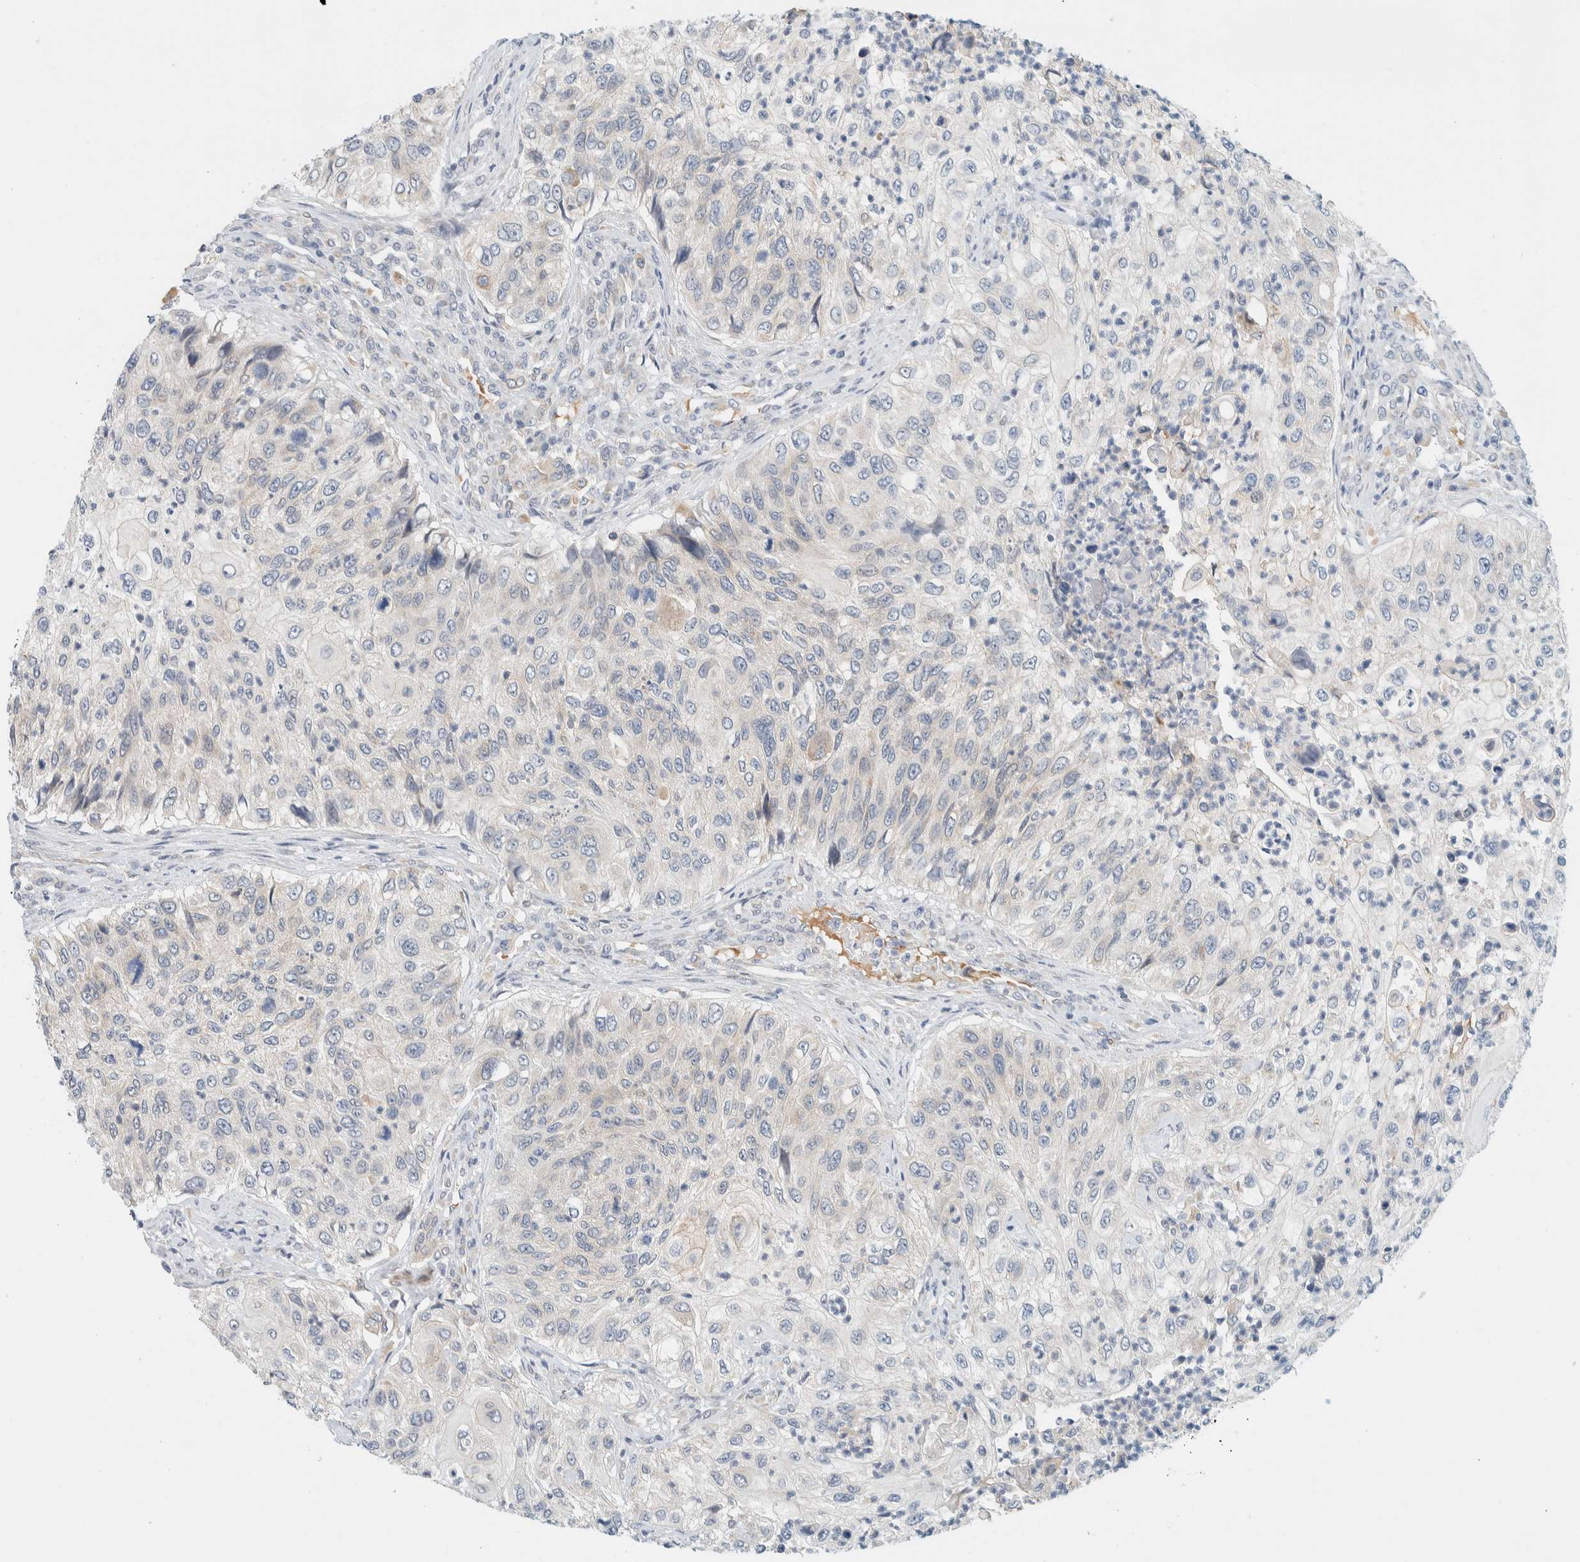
{"staining": {"intensity": "negative", "quantity": "none", "location": "none"}, "tissue": "urothelial cancer", "cell_type": "Tumor cells", "image_type": "cancer", "snomed": [{"axis": "morphology", "description": "Urothelial carcinoma, High grade"}, {"axis": "topography", "description": "Urinary bladder"}], "caption": "Immunohistochemical staining of urothelial cancer displays no significant staining in tumor cells. The staining was performed using DAB (3,3'-diaminobenzidine) to visualize the protein expression in brown, while the nuclei were stained in blue with hematoxylin (Magnification: 20x).", "gene": "SUMF2", "patient": {"sex": "female", "age": 60}}